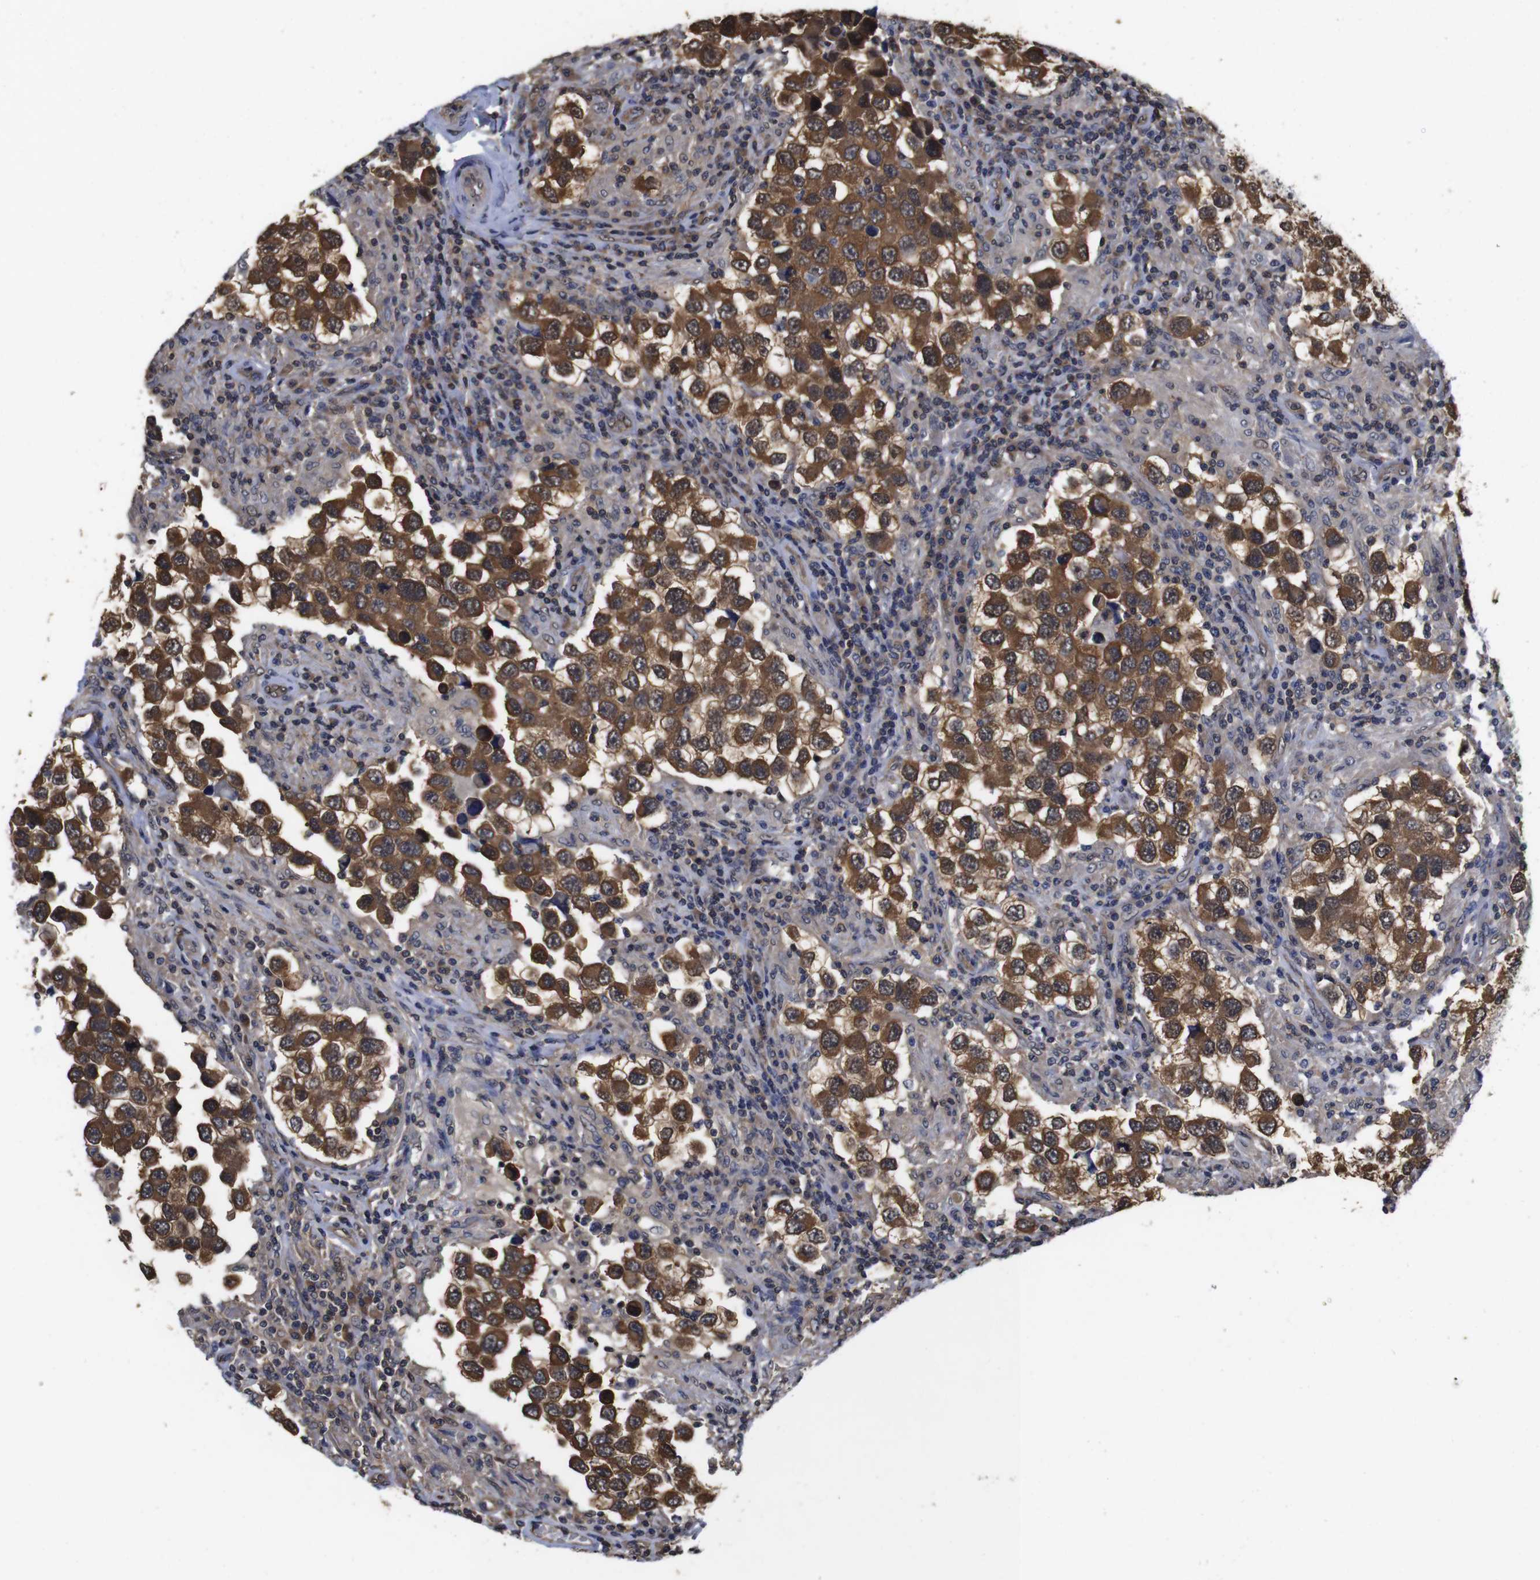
{"staining": {"intensity": "strong", "quantity": ">75%", "location": "cytoplasmic/membranous,nuclear"}, "tissue": "testis cancer", "cell_type": "Tumor cells", "image_type": "cancer", "snomed": [{"axis": "morphology", "description": "Carcinoma, Embryonal, NOS"}, {"axis": "topography", "description": "Testis"}], "caption": "Immunohistochemical staining of testis embryonal carcinoma reveals high levels of strong cytoplasmic/membranous and nuclear staining in about >75% of tumor cells.", "gene": "SUMO3", "patient": {"sex": "male", "age": 21}}